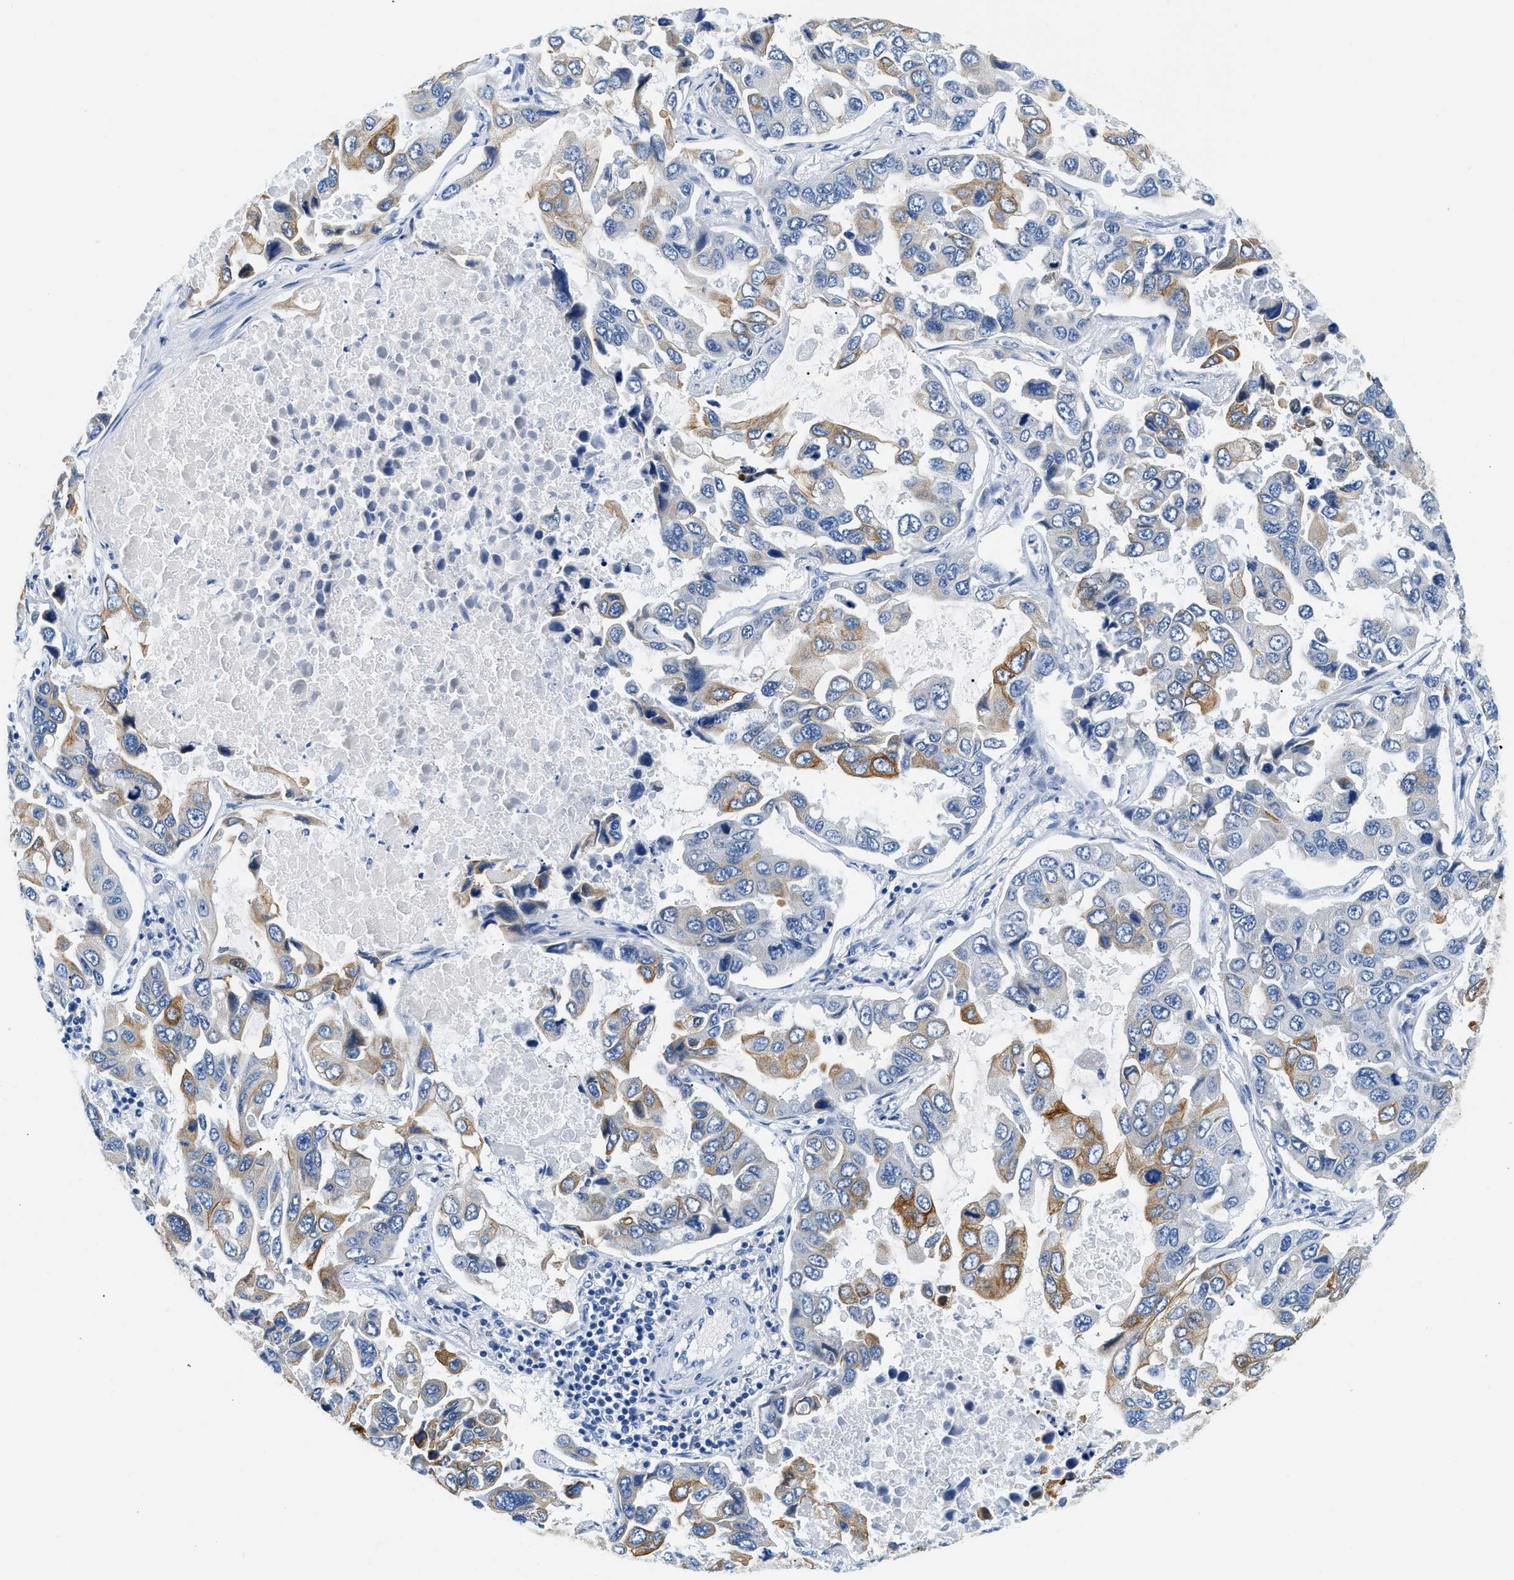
{"staining": {"intensity": "moderate", "quantity": "25%-75%", "location": "cytoplasmic/membranous"}, "tissue": "lung cancer", "cell_type": "Tumor cells", "image_type": "cancer", "snomed": [{"axis": "morphology", "description": "Adenocarcinoma, NOS"}, {"axis": "topography", "description": "Lung"}], "caption": "Immunohistochemical staining of lung cancer shows medium levels of moderate cytoplasmic/membranous protein expression in about 25%-75% of tumor cells.", "gene": "STXBP2", "patient": {"sex": "male", "age": 64}}